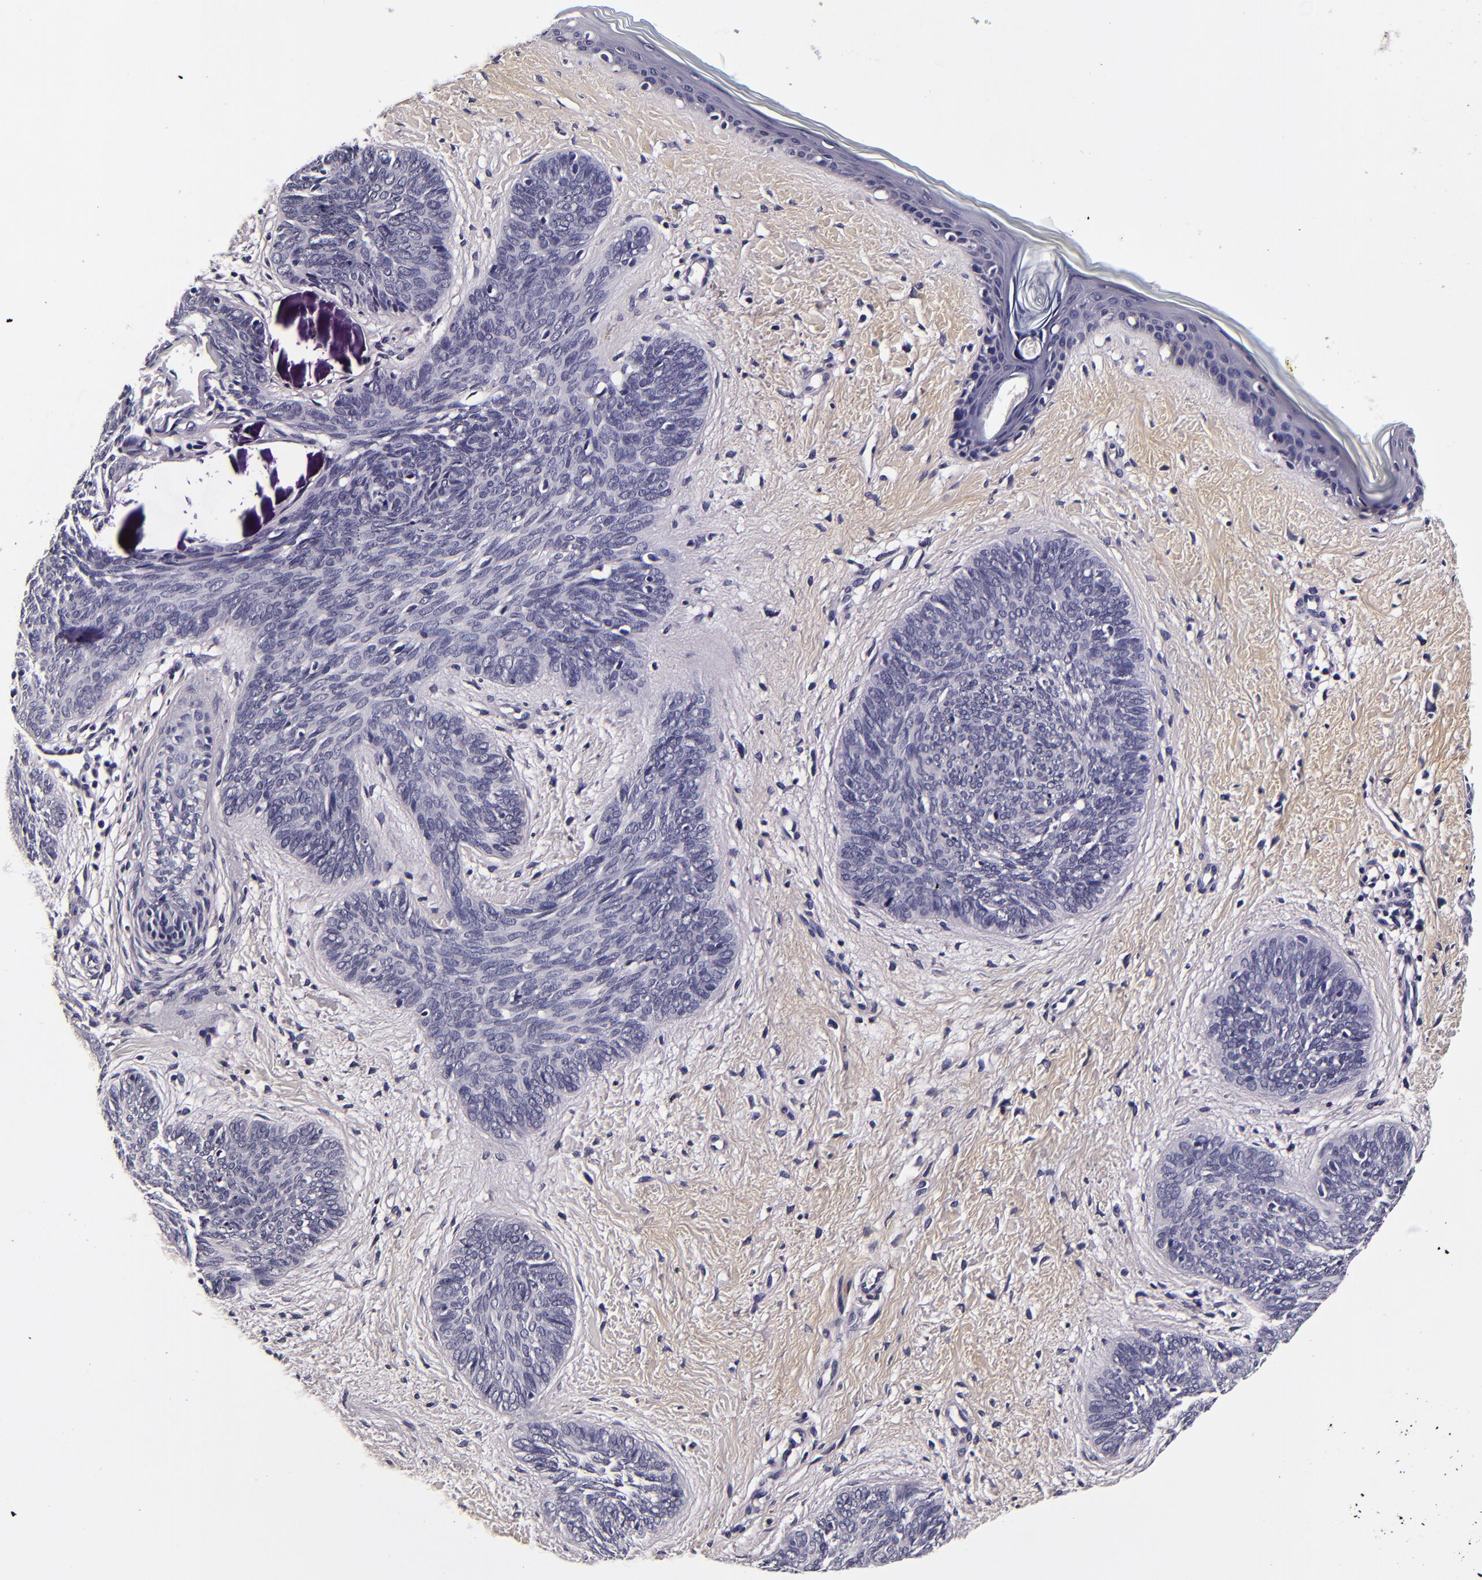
{"staining": {"intensity": "negative", "quantity": "none", "location": "none"}, "tissue": "skin cancer", "cell_type": "Tumor cells", "image_type": "cancer", "snomed": [{"axis": "morphology", "description": "Basal cell carcinoma"}, {"axis": "topography", "description": "Skin"}], "caption": "High magnification brightfield microscopy of skin cancer (basal cell carcinoma) stained with DAB (3,3'-diaminobenzidine) (brown) and counterstained with hematoxylin (blue): tumor cells show no significant staining. (DAB (3,3'-diaminobenzidine) immunohistochemistry (IHC), high magnification).", "gene": "FBN1", "patient": {"sex": "female", "age": 81}}